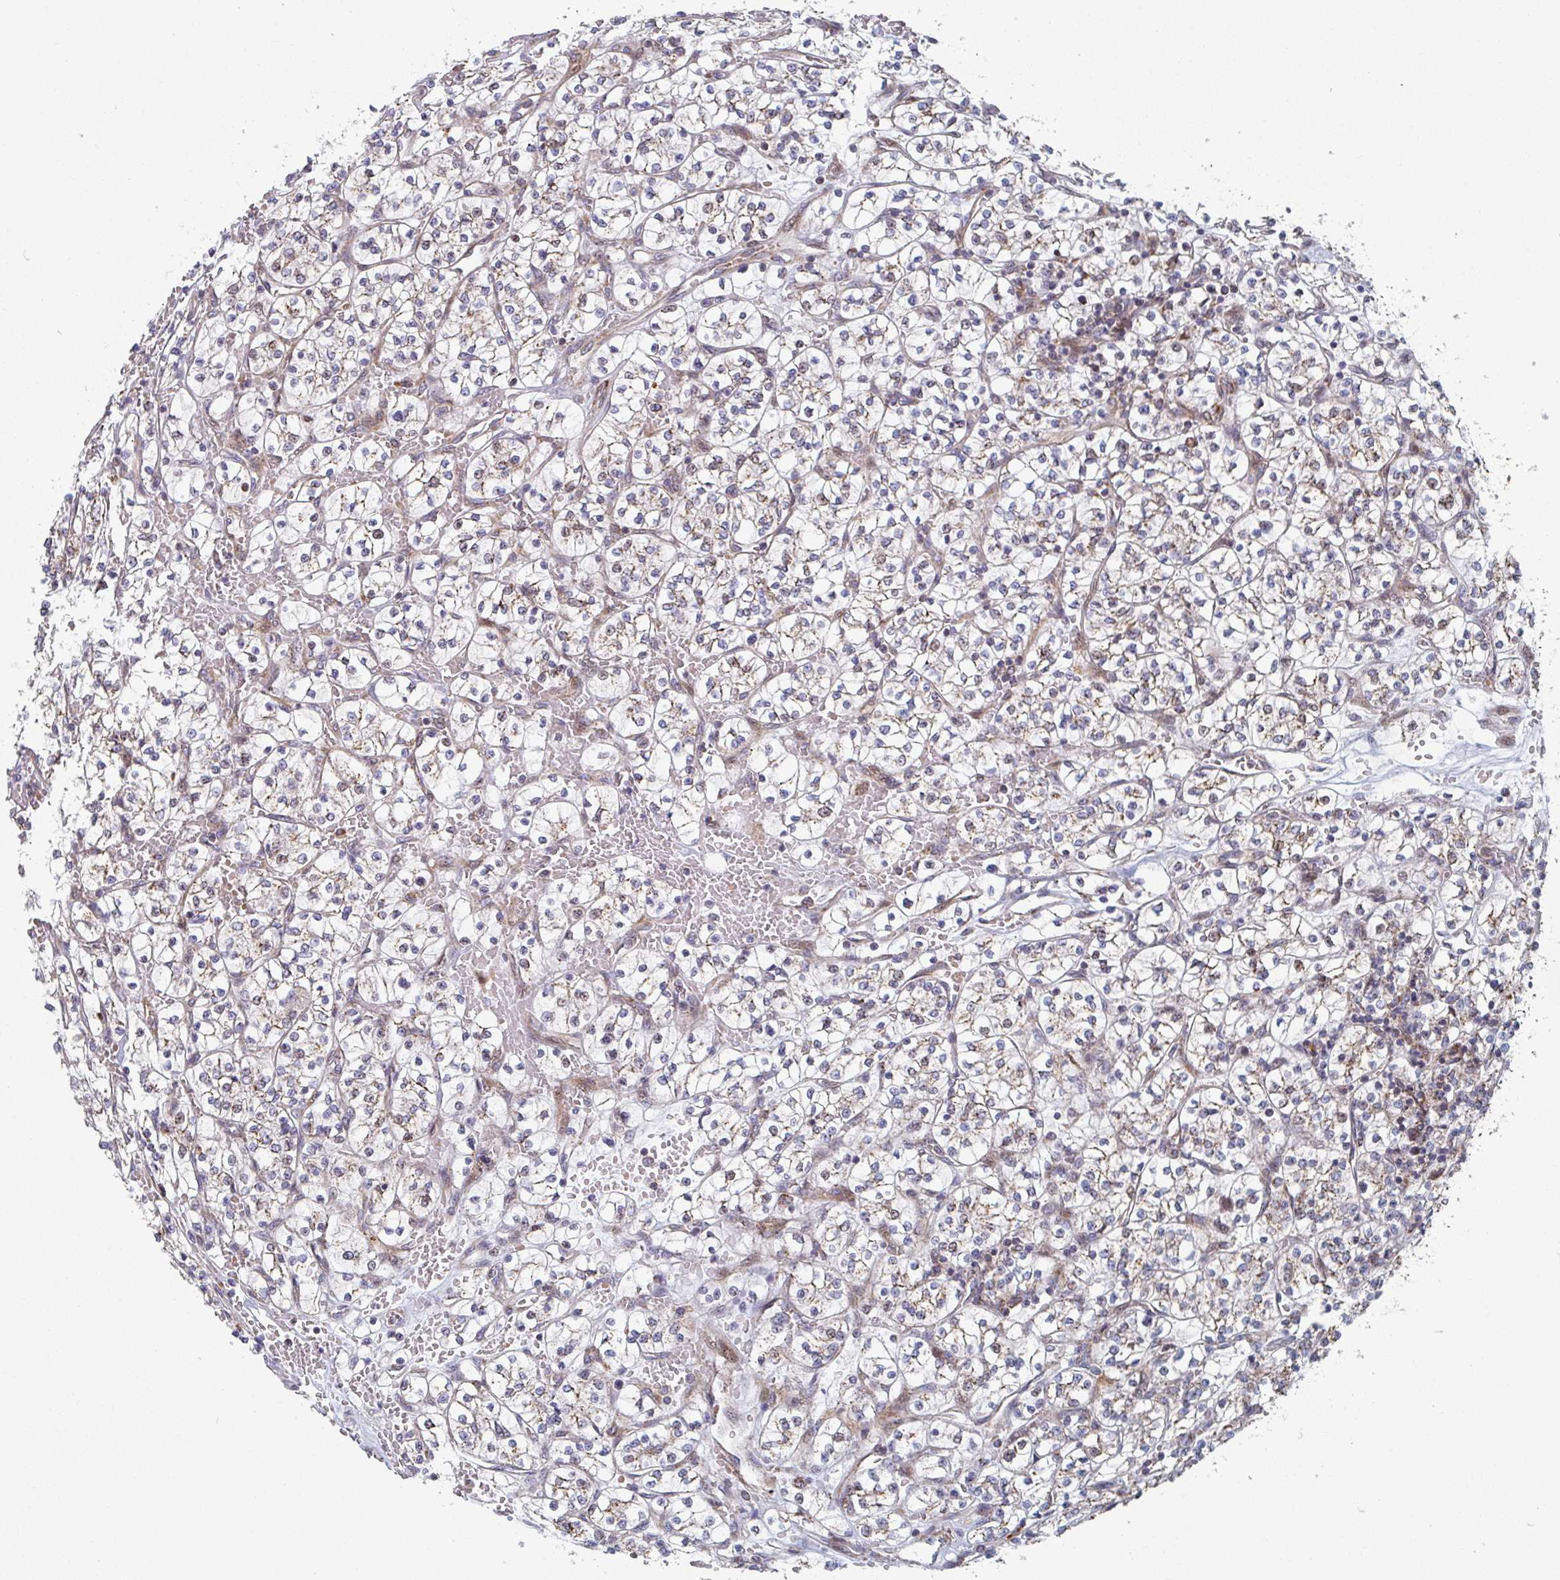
{"staining": {"intensity": "negative", "quantity": "none", "location": "none"}, "tissue": "renal cancer", "cell_type": "Tumor cells", "image_type": "cancer", "snomed": [{"axis": "morphology", "description": "Adenocarcinoma, NOS"}, {"axis": "topography", "description": "Kidney"}], "caption": "An immunohistochemistry micrograph of adenocarcinoma (renal) is shown. There is no staining in tumor cells of adenocarcinoma (renal).", "gene": "ZNF644", "patient": {"sex": "female", "age": 64}}